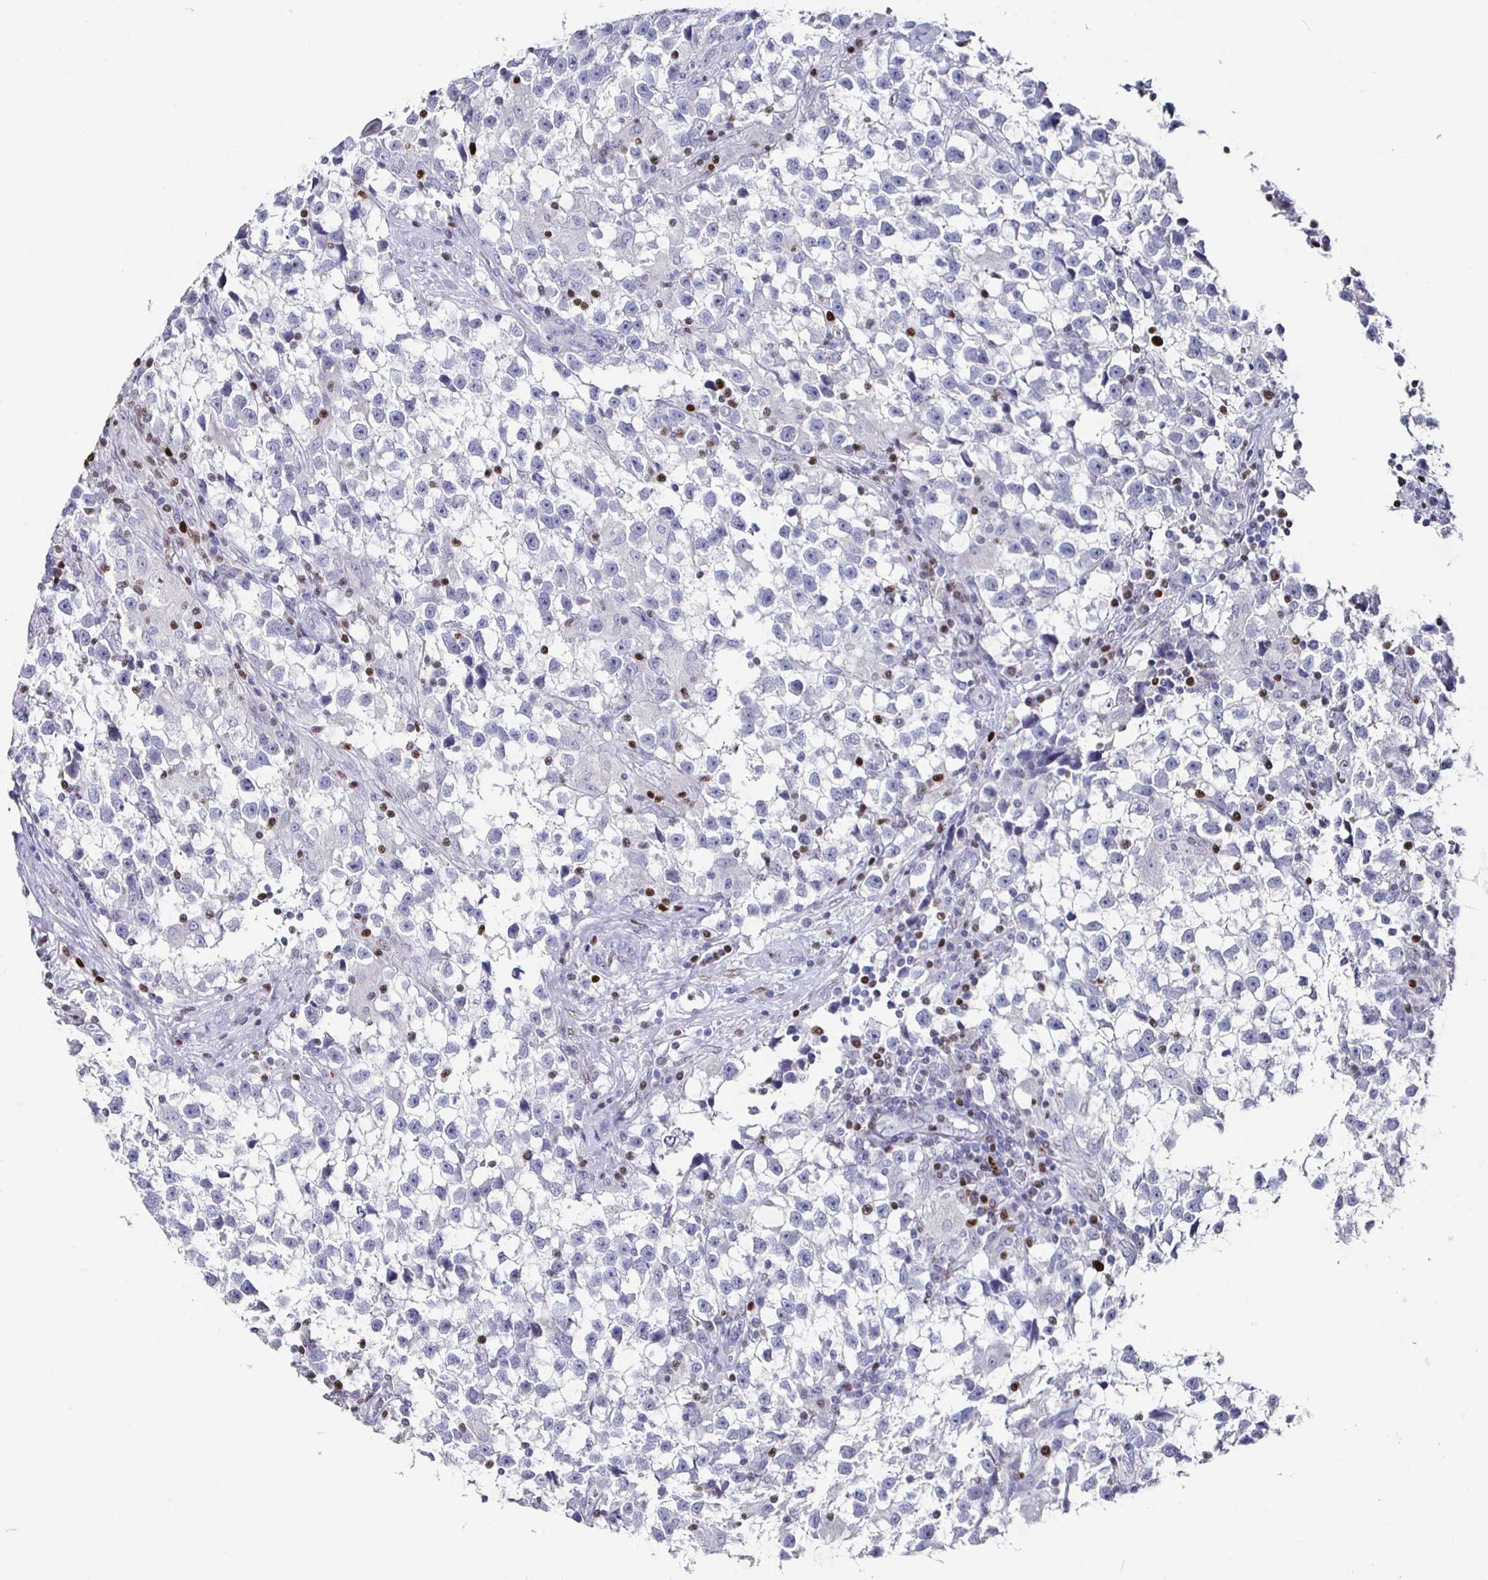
{"staining": {"intensity": "negative", "quantity": "none", "location": "none"}, "tissue": "testis cancer", "cell_type": "Tumor cells", "image_type": "cancer", "snomed": [{"axis": "morphology", "description": "Seminoma, NOS"}, {"axis": "topography", "description": "Testis"}], "caption": "The image shows no staining of tumor cells in testis seminoma. Nuclei are stained in blue.", "gene": "RUNX2", "patient": {"sex": "male", "age": 31}}